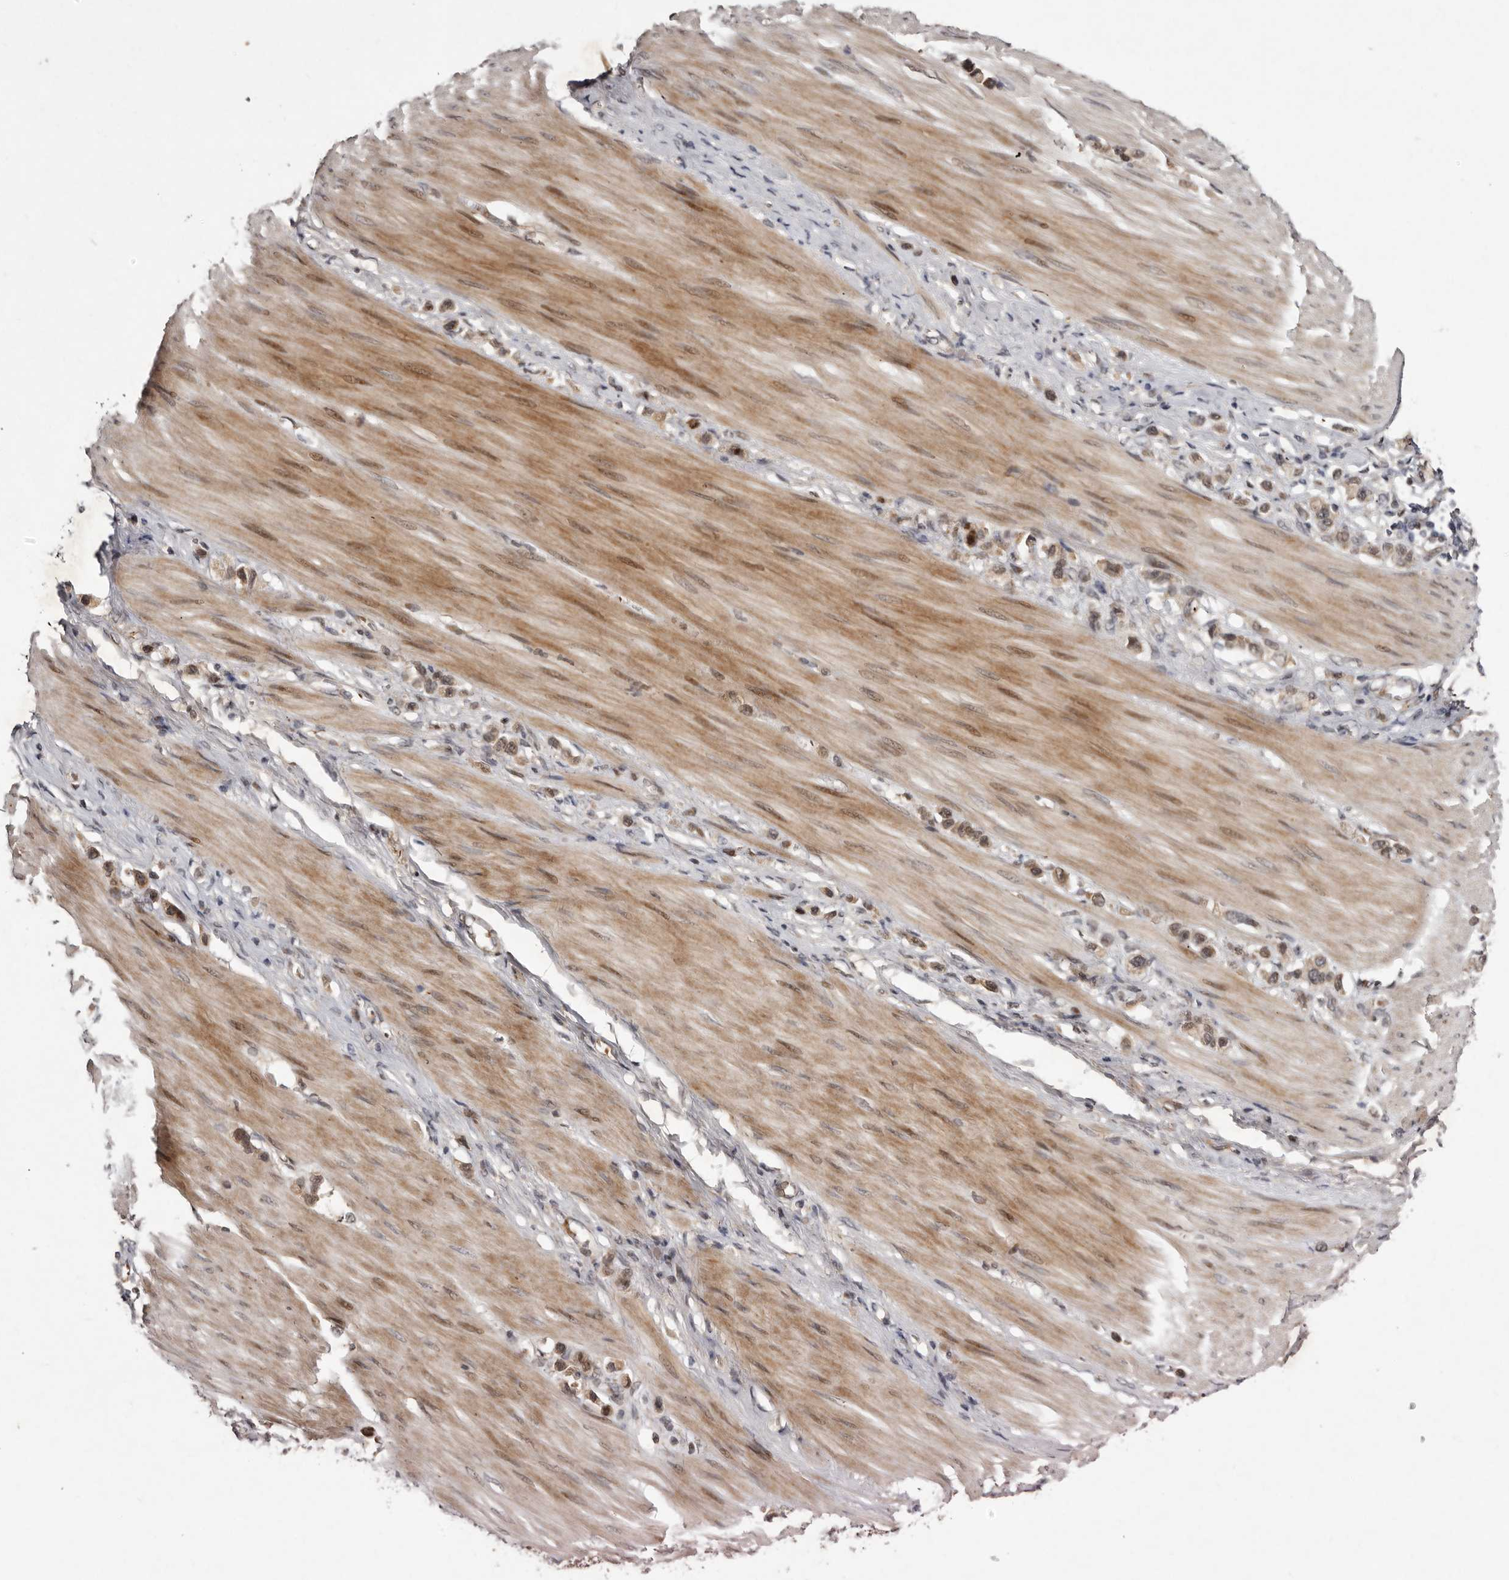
{"staining": {"intensity": "weak", "quantity": "25%-75%", "location": "cytoplasmic/membranous,nuclear"}, "tissue": "stomach cancer", "cell_type": "Tumor cells", "image_type": "cancer", "snomed": [{"axis": "morphology", "description": "Adenocarcinoma, NOS"}, {"axis": "topography", "description": "Stomach"}], "caption": "Immunohistochemical staining of human stomach cancer reveals weak cytoplasmic/membranous and nuclear protein positivity in approximately 25%-75% of tumor cells.", "gene": "ABL1", "patient": {"sex": "female", "age": 65}}